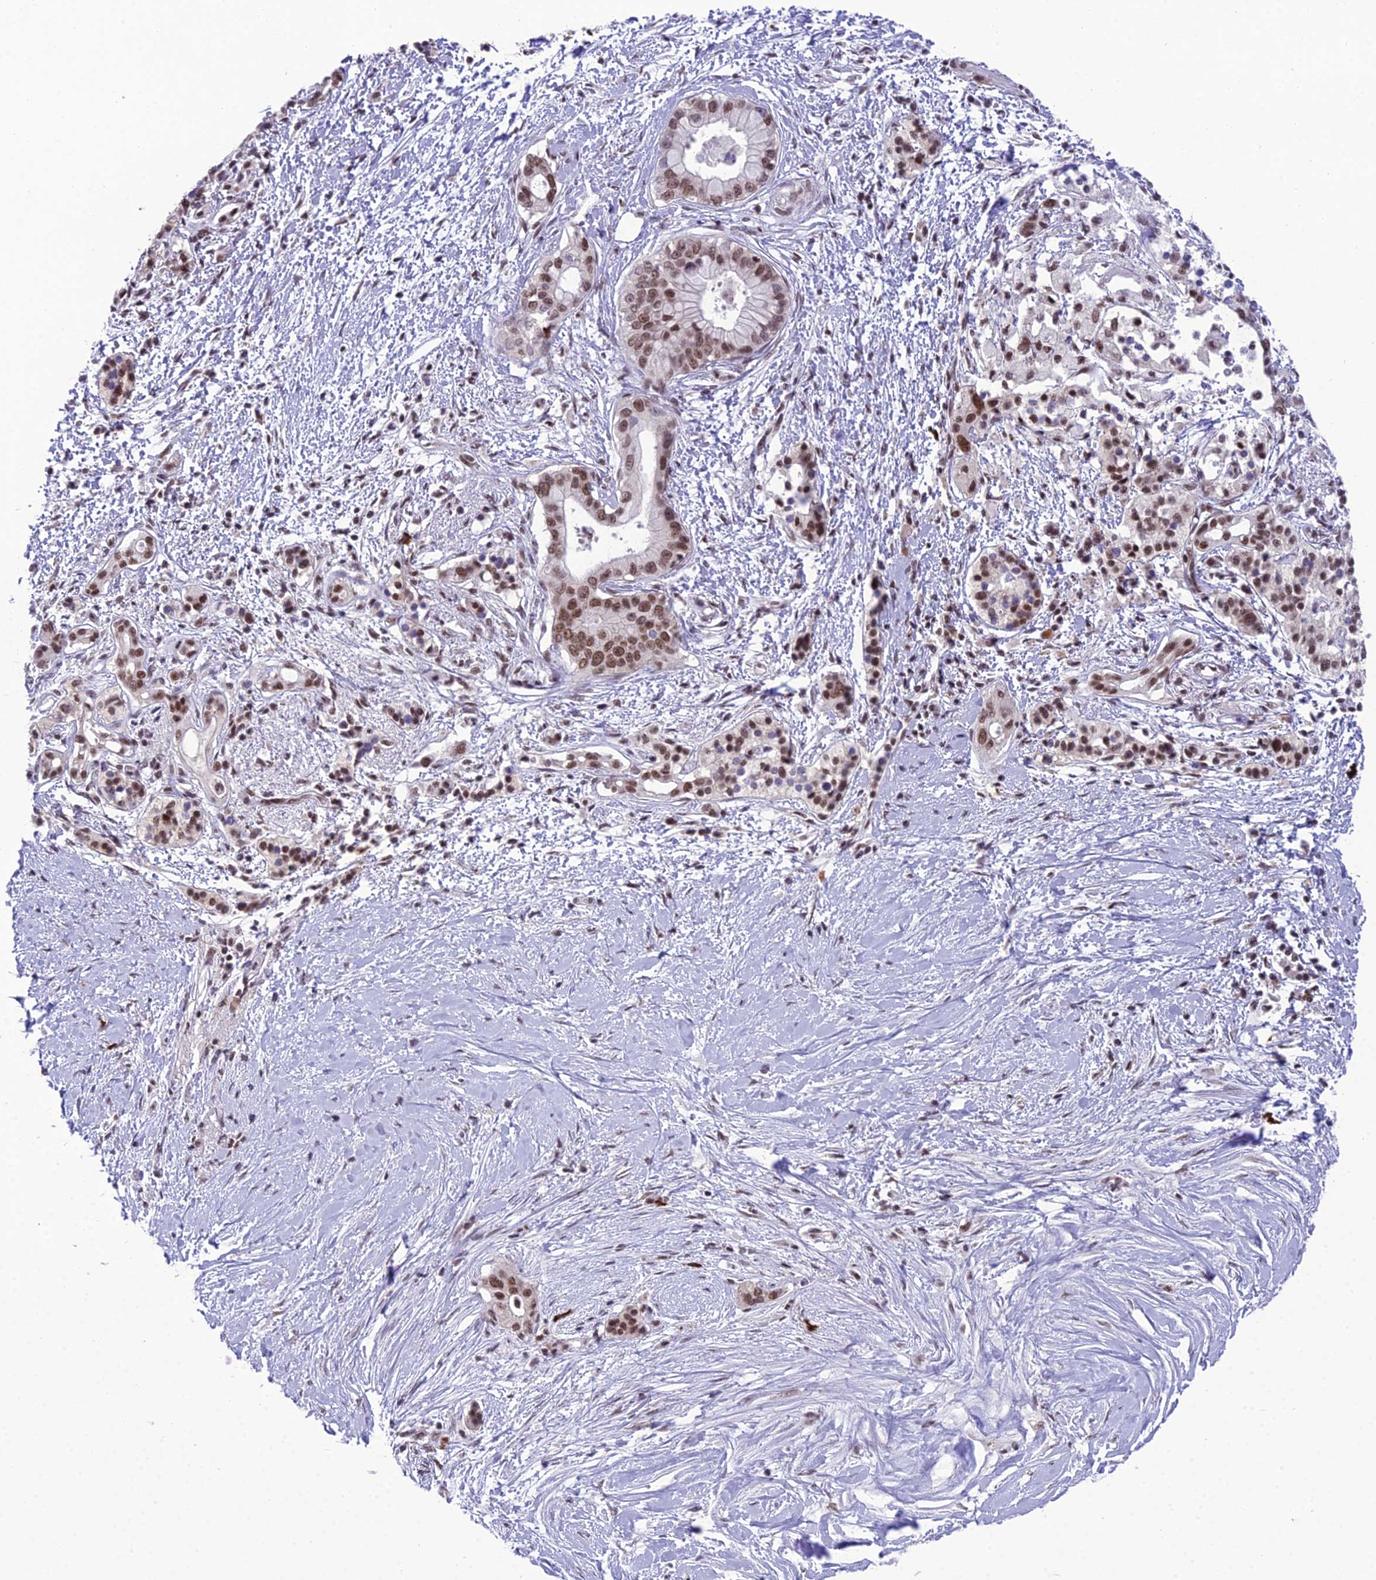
{"staining": {"intensity": "moderate", "quantity": ">75%", "location": "nuclear"}, "tissue": "pancreatic cancer", "cell_type": "Tumor cells", "image_type": "cancer", "snomed": [{"axis": "morphology", "description": "Normal tissue, NOS"}, {"axis": "morphology", "description": "Adenocarcinoma, NOS"}, {"axis": "topography", "description": "Pancreas"}, {"axis": "topography", "description": "Peripheral nerve tissue"}], "caption": "Human pancreatic cancer (adenocarcinoma) stained with a protein marker displays moderate staining in tumor cells.", "gene": "SH3RF3", "patient": {"sex": "male", "age": 59}}